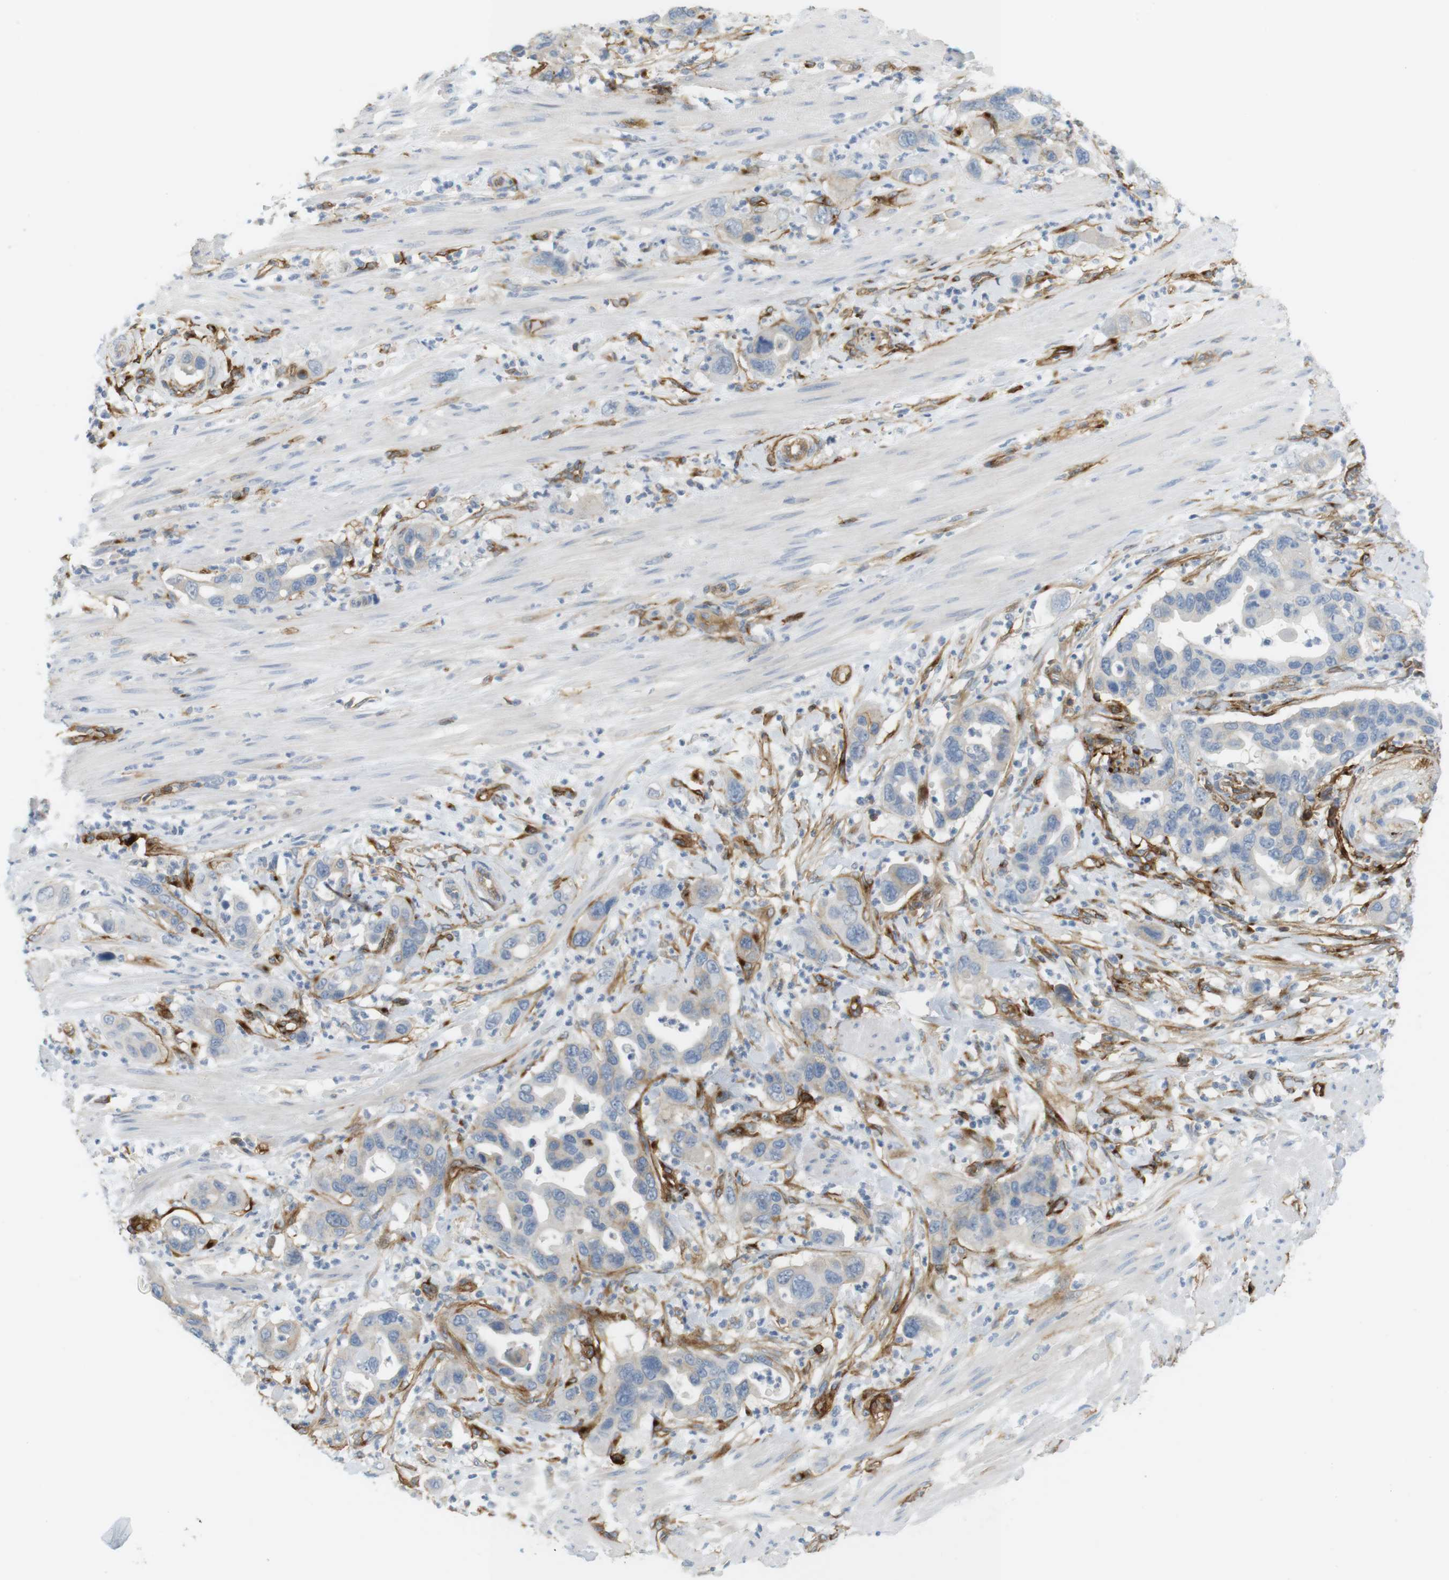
{"staining": {"intensity": "negative", "quantity": "none", "location": "none"}, "tissue": "pancreatic cancer", "cell_type": "Tumor cells", "image_type": "cancer", "snomed": [{"axis": "morphology", "description": "Adenocarcinoma, NOS"}, {"axis": "topography", "description": "Pancreas"}], "caption": "Immunohistochemical staining of pancreatic cancer displays no significant staining in tumor cells.", "gene": "F2R", "patient": {"sex": "female", "age": 71}}